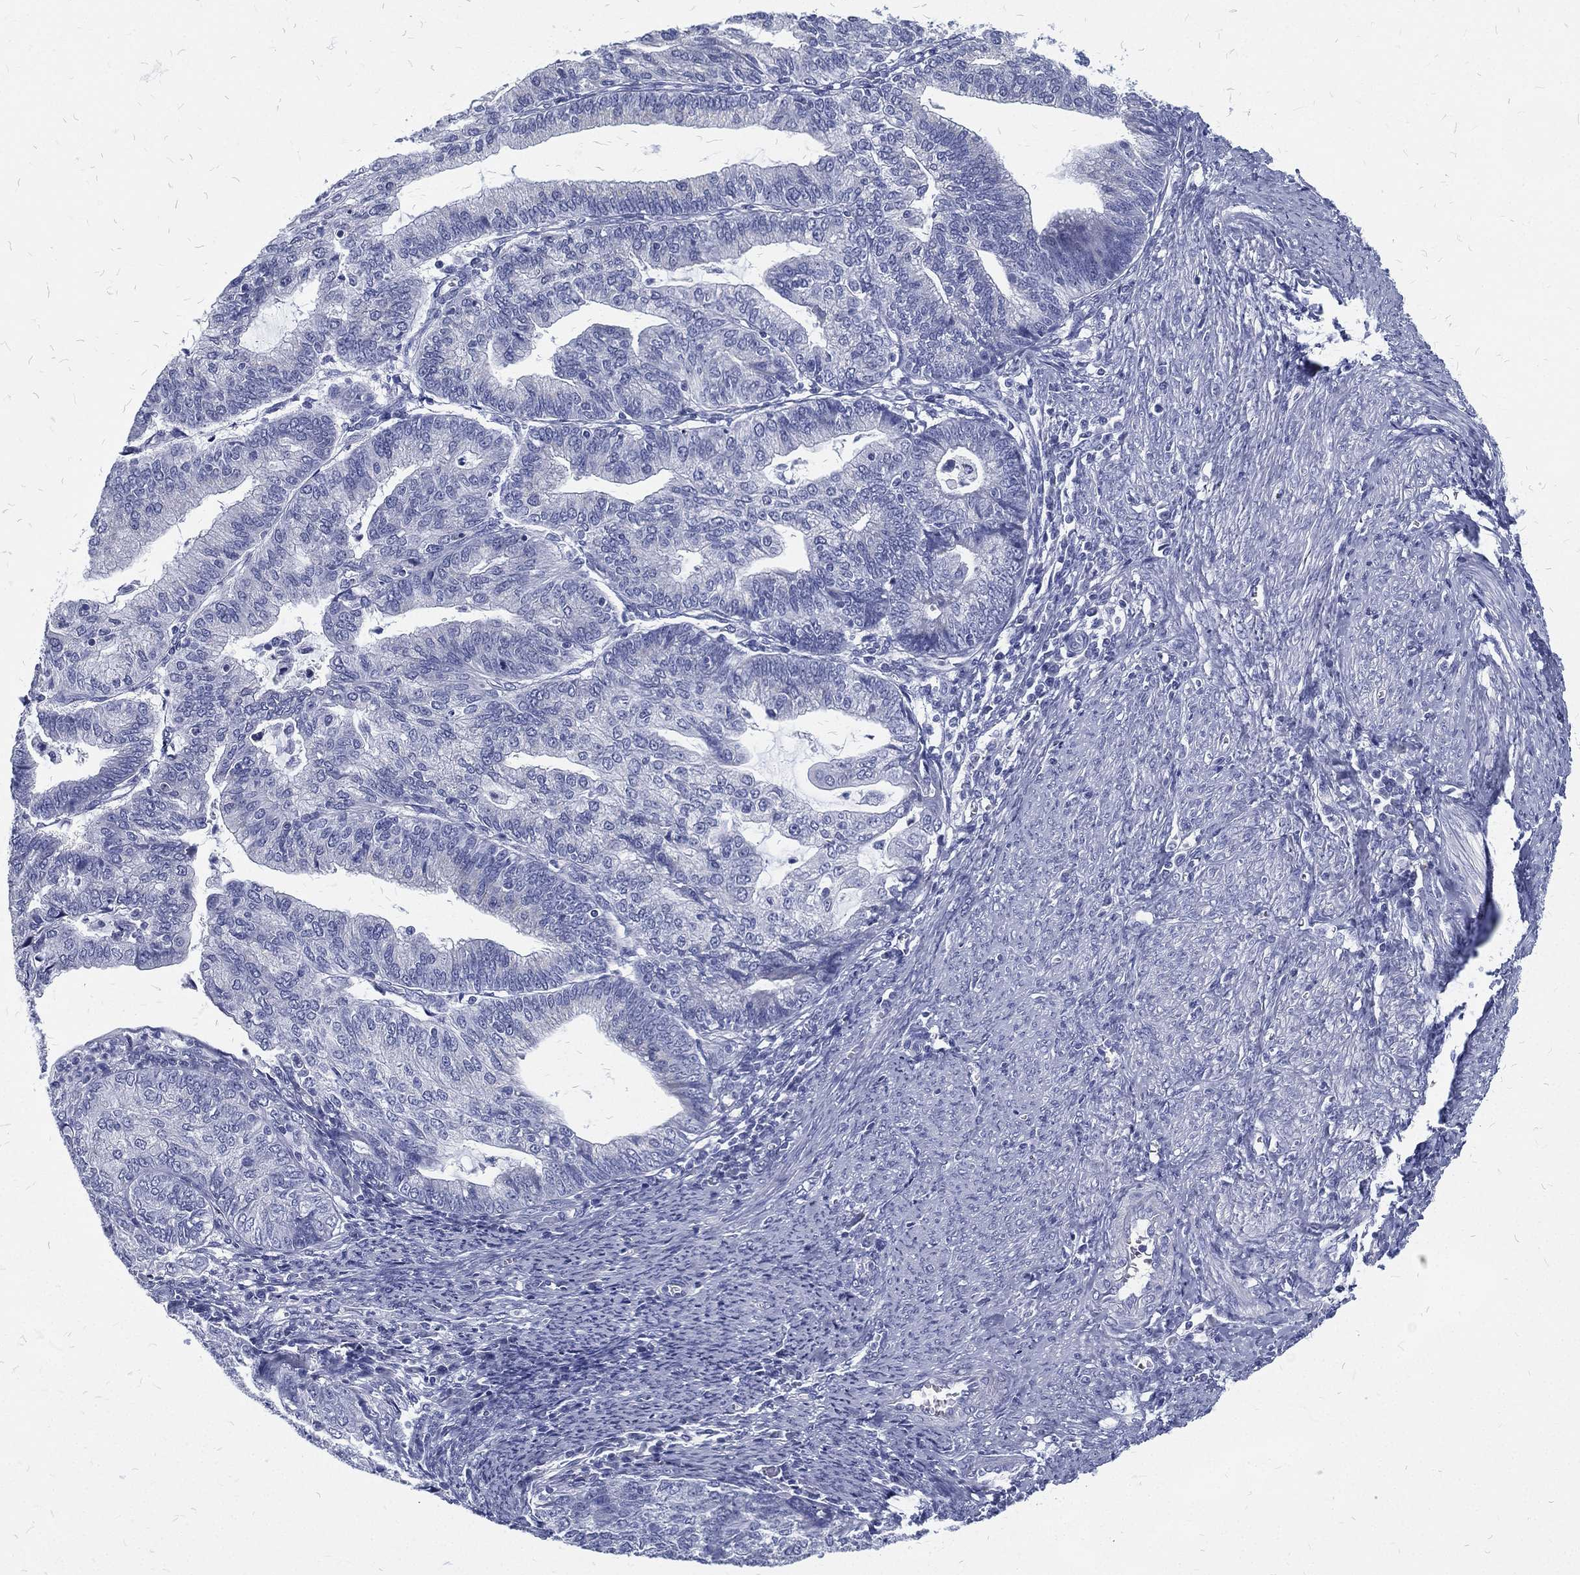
{"staining": {"intensity": "negative", "quantity": "none", "location": "none"}, "tissue": "endometrial cancer", "cell_type": "Tumor cells", "image_type": "cancer", "snomed": [{"axis": "morphology", "description": "Adenocarcinoma, NOS"}, {"axis": "topography", "description": "Endometrium"}], "caption": "Immunohistochemical staining of endometrial cancer exhibits no significant expression in tumor cells.", "gene": "RSPH4A", "patient": {"sex": "female", "age": 82}}